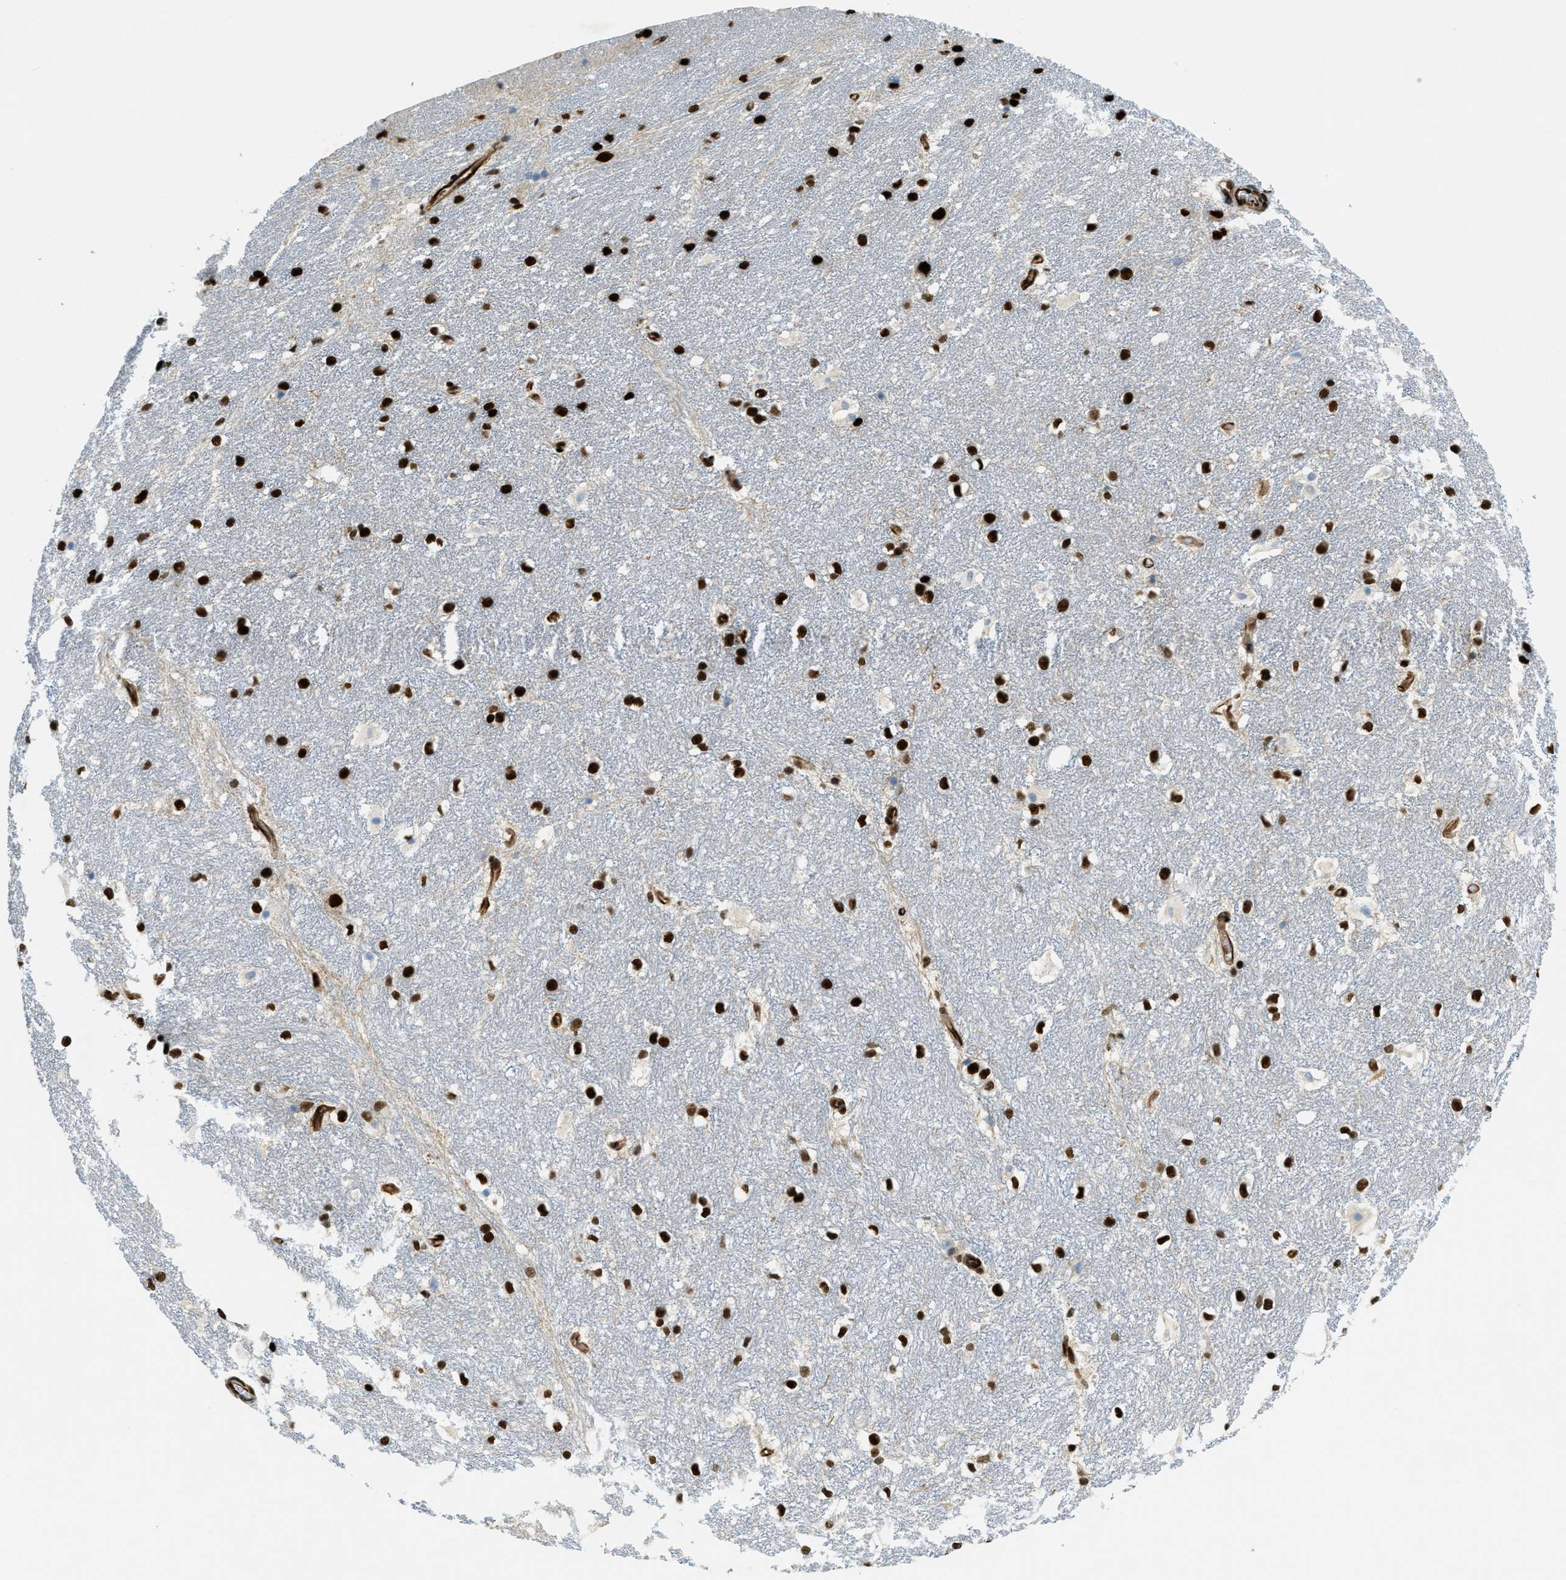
{"staining": {"intensity": "strong", "quantity": ">75%", "location": "nuclear"}, "tissue": "hippocampus", "cell_type": "Glial cells", "image_type": "normal", "snomed": [{"axis": "morphology", "description": "Normal tissue, NOS"}, {"axis": "topography", "description": "Hippocampus"}], "caption": "Benign hippocampus demonstrates strong nuclear staining in about >75% of glial cells (IHC, brightfield microscopy, high magnification)..", "gene": "ZFR", "patient": {"sex": "female", "age": 19}}